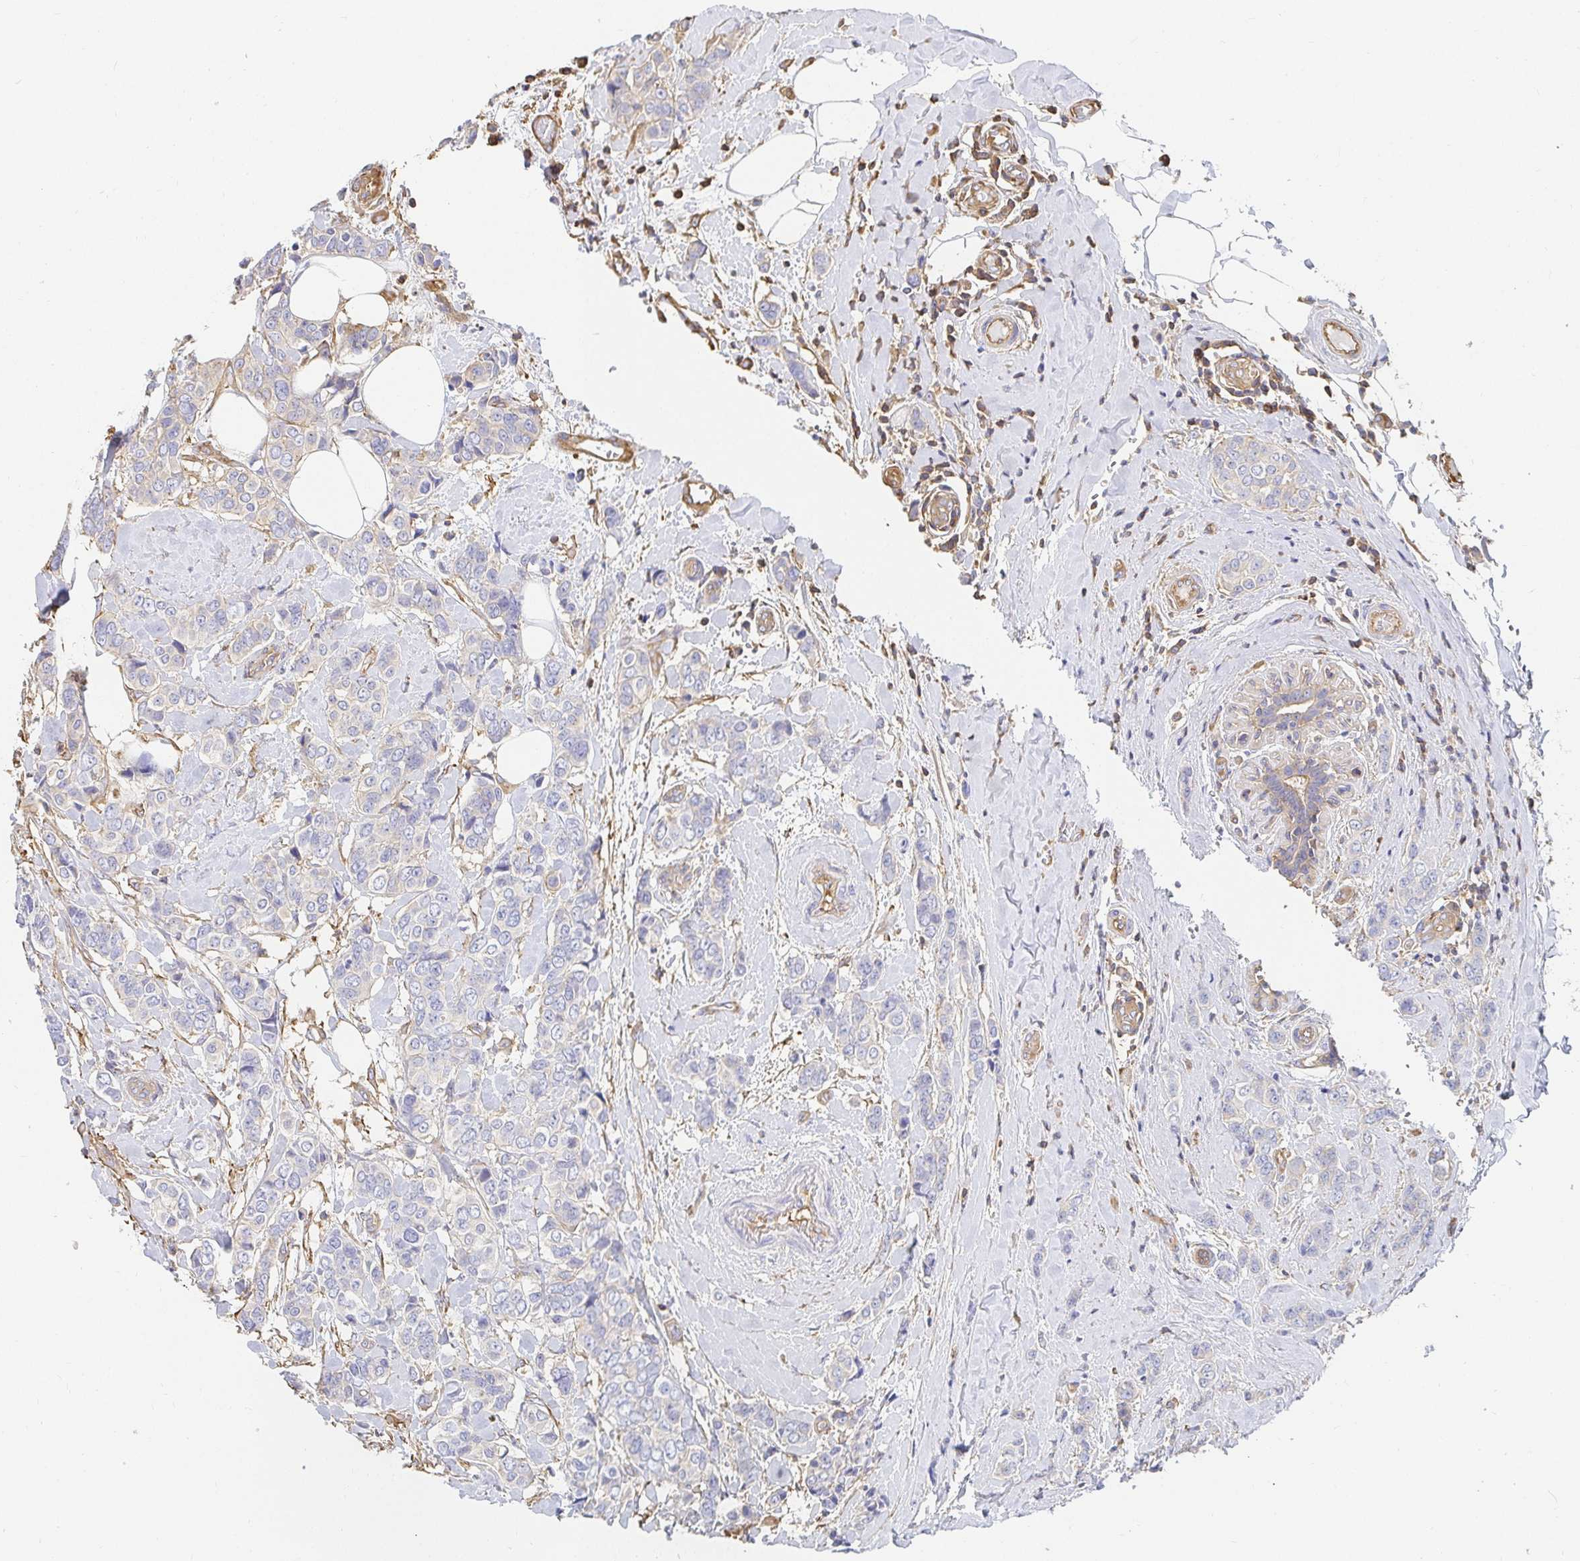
{"staining": {"intensity": "negative", "quantity": "none", "location": "none"}, "tissue": "breast cancer", "cell_type": "Tumor cells", "image_type": "cancer", "snomed": [{"axis": "morphology", "description": "Lobular carcinoma"}, {"axis": "topography", "description": "Breast"}], "caption": "Immunohistochemistry micrograph of neoplastic tissue: breast cancer (lobular carcinoma) stained with DAB displays no significant protein positivity in tumor cells. (DAB (3,3'-diaminobenzidine) immunohistochemistry with hematoxylin counter stain).", "gene": "TSPAN19", "patient": {"sex": "female", "age": 51}}